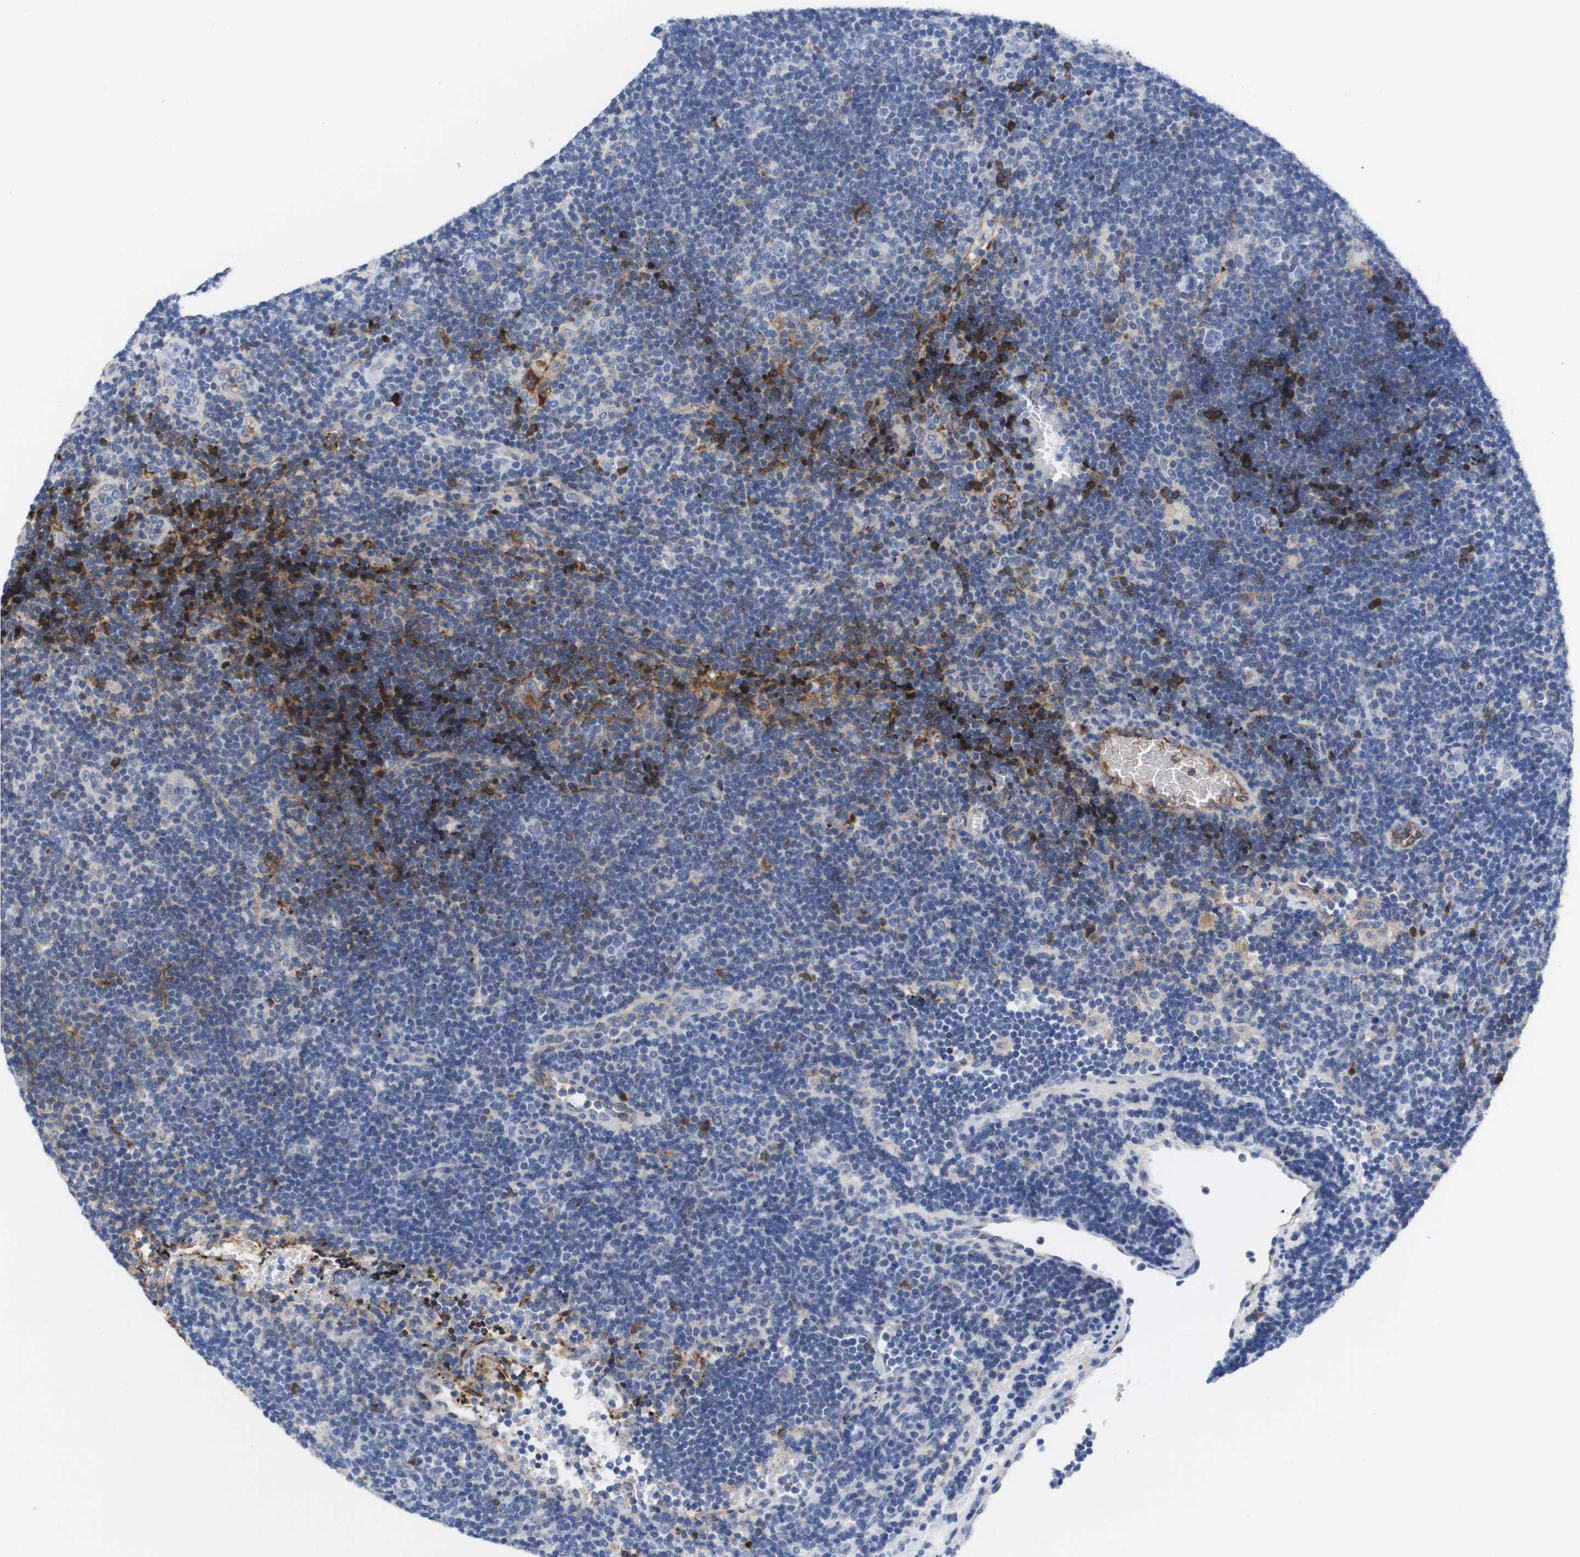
{"staining": {"intensity": "negative", "quantity": "none", "location": "none"}, "tissue": "lymphoma", "cell_type": "Tumor cells", "image_type": "cancer", "snomed": [{"axis": "morphology", "description": "Hodgkin's disease, NOS"}, {"axis": "topography", "description": "Lymph node"}], "caption": "The image exhibits no significant staining in tumor cells of lymphoma. Nuclei are stained in blue.", "gene": "SERPINC1", "patient": {"sex": "female", "age": 57}}